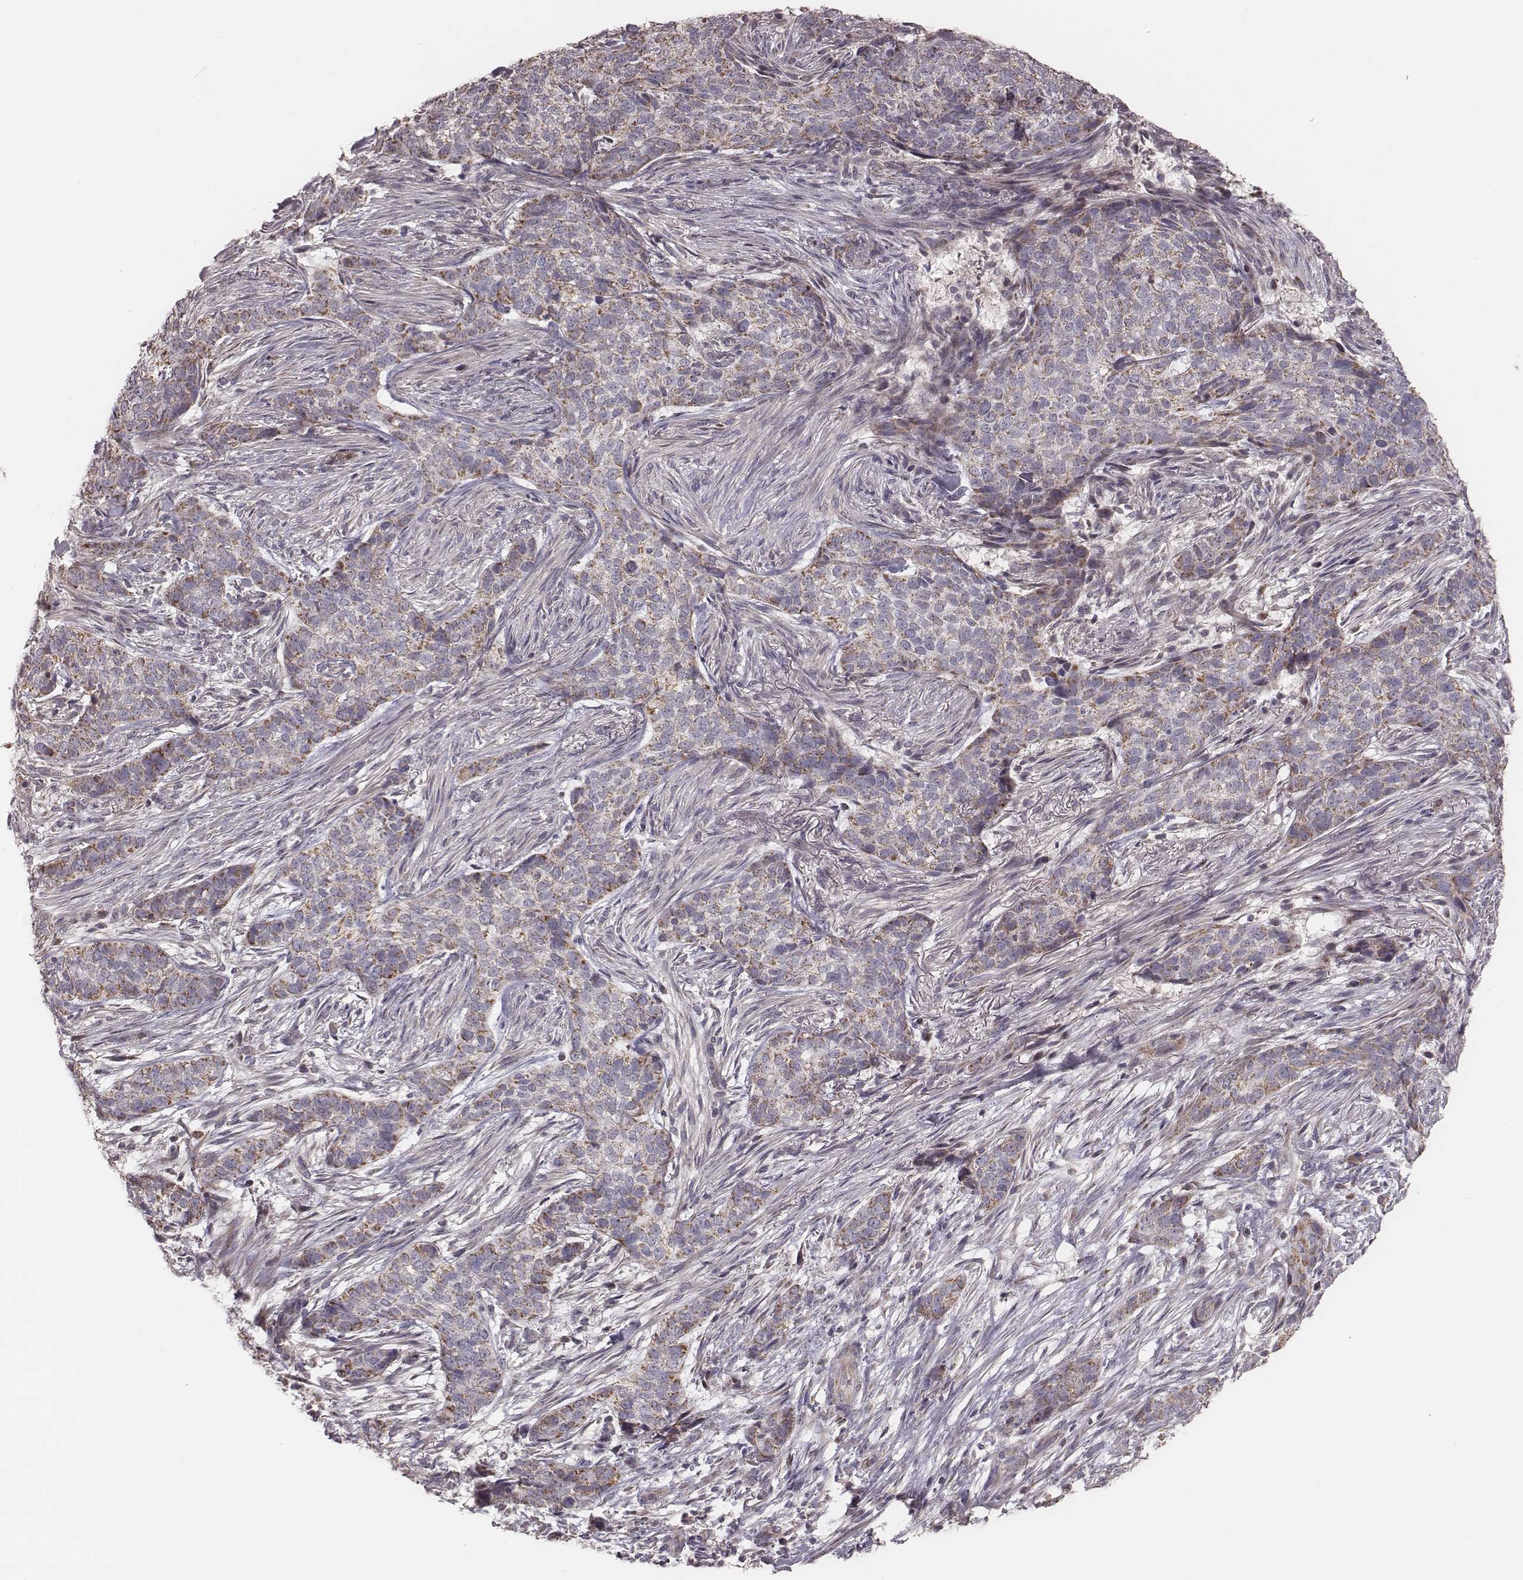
{"staining": {"intensity": "moderate", "quantity": "<25%", "location": "cytoplasmic/membranous"}, "tissue": "skin cancer", "cell_type": "Tumor cells", "image_type": "cancer", "snomed": [{"axis": "morphology", "description": "Basal cell carcinoma"}, {"axis": "topography", "description": "Skin"}], "caption": "The micrograph reveals immunohistochemical staining of skin cancer (basal cell carcinoma). There is moderate cytoplasmic/membranous staining is appreciated in about <25% of tumor cells.", "gene": "MRPS27", "patient": {"sex": "female", "age": 69}}